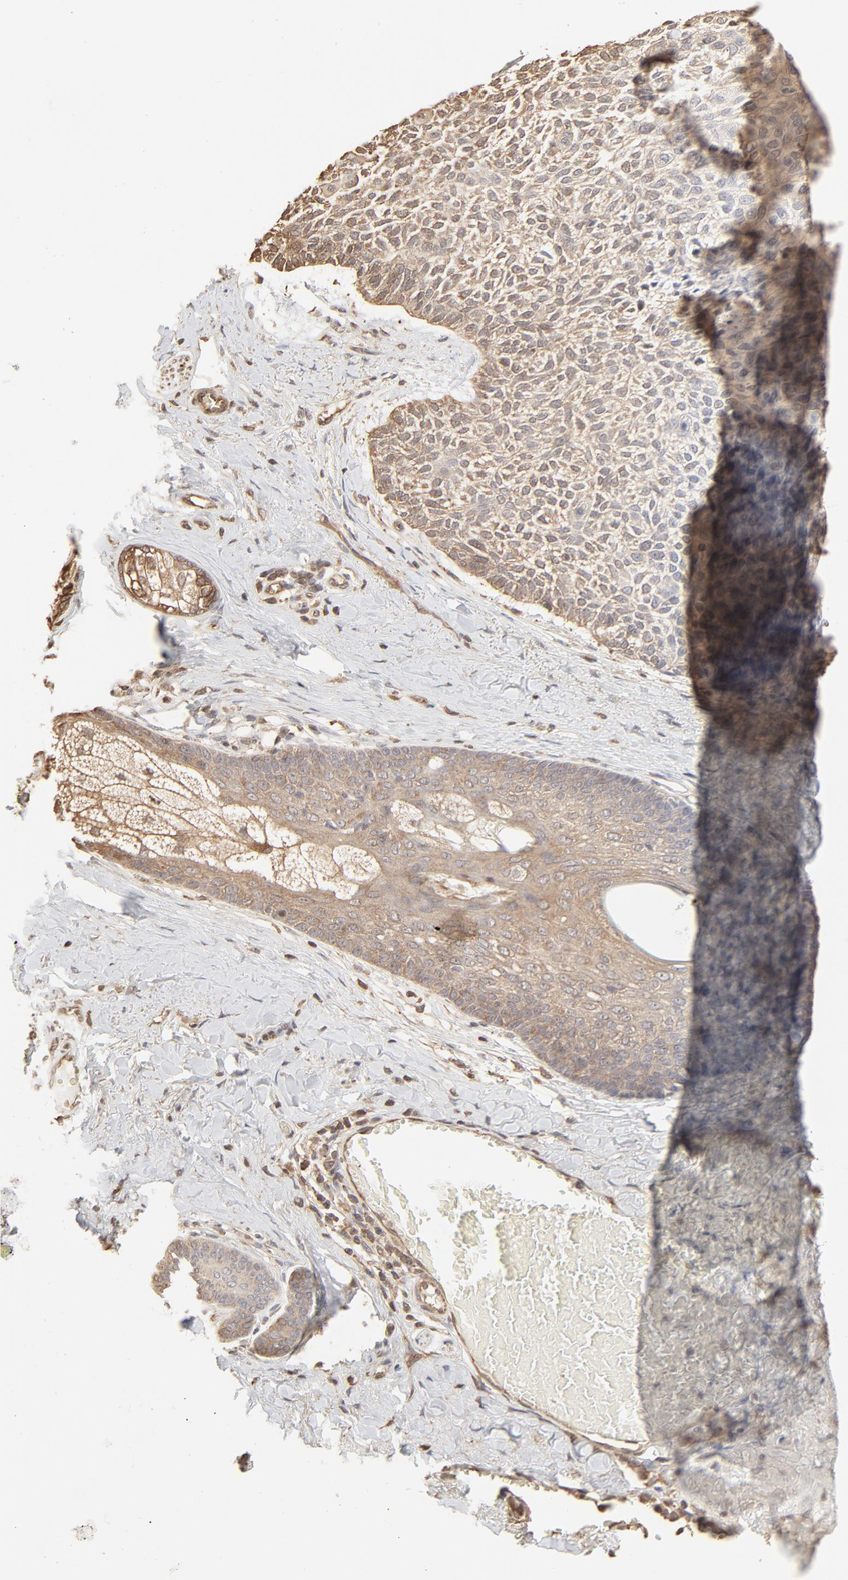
{"staining": {"intensity": "weak", "quantity": ">75%", "location": "cytoplasmic/membranous"}, "tissue": "skin cancer", "cell_type": "Tumor cells", "image_type": "cancer", "snomed": [{"axis": "morphology", "description": "Normal tissue, NOS"}, {"axis": "morphology", "description": "Basal cell carcinoma"}, {"axis": "topography", "description": "Skin"}], "caption": "Skin basal cell carcinoma tissue displays weak cytoplasmic/membranous expression in approximately >75% of tumor cells, visualized by immunohistochemistry.", "gene": "PPP2CA", "patient": {"sex": "female", "age": 70}}